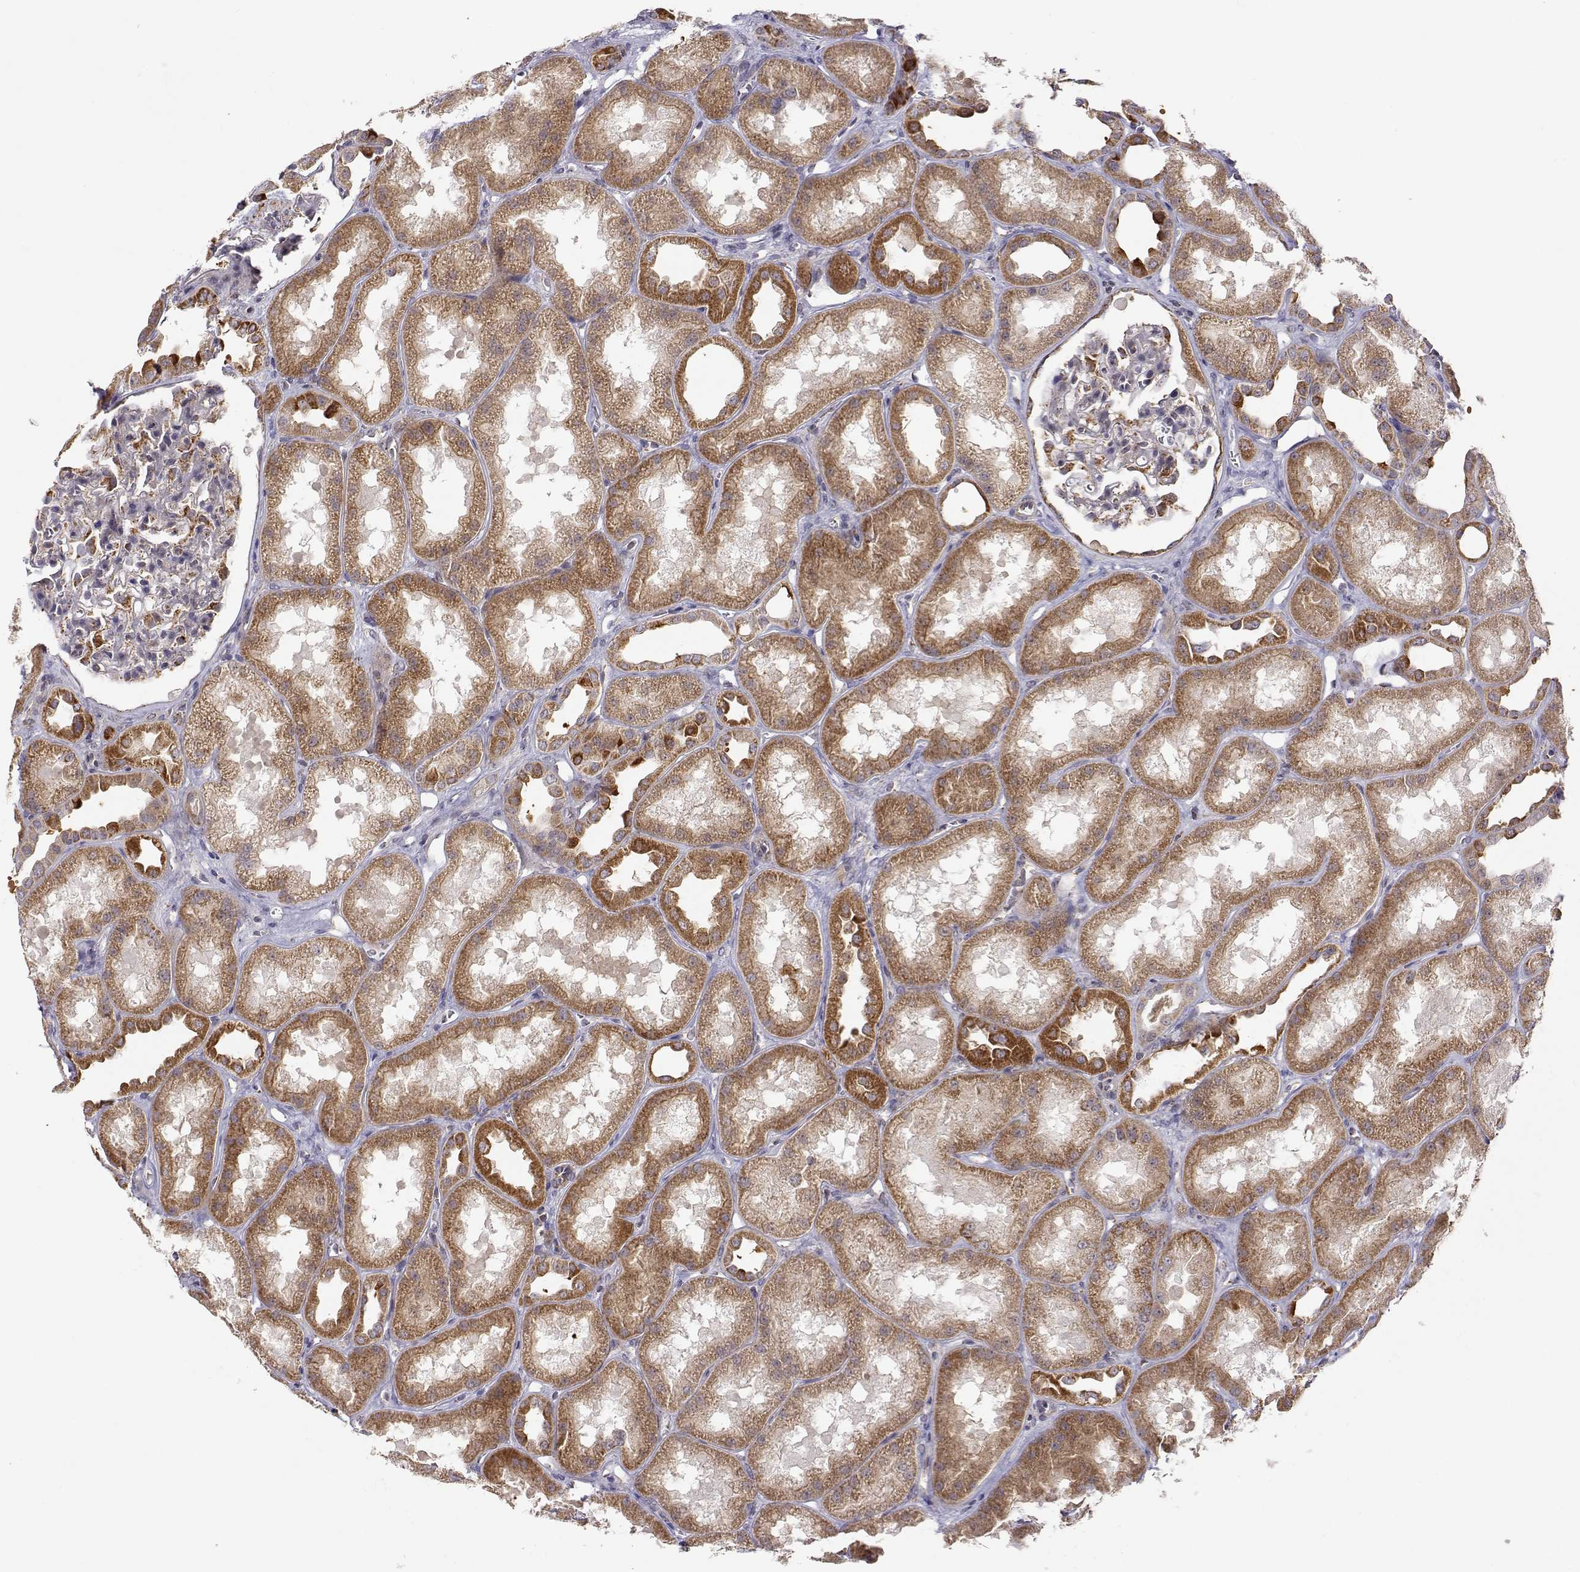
{"staining": {"intensity": "moderate", "quantity": "<25%", "location": "cytoplasmic/membranous"}, "tissue": "kidney", "cell_type": "Cells in glomeruli", "image_type": "normal", "snomed": [{"axis": "morphology", "description": "Normal tissue, NOS"}, {"axis": "topography", "description": "Kidney"}], "caption": "High-power microscopy captured an immunohistochemistry micrograph of benign kidney, revealing moderate cytoplasmic/membranous positivity in approximately <25% of cells in glomeruli. (DAB (3,3'-diaminobenzidine) IHC, brown staining for protein, blue staining for nuclei).", "gene": "EXOG", "patient": {"sex": "male", "age": 61}}